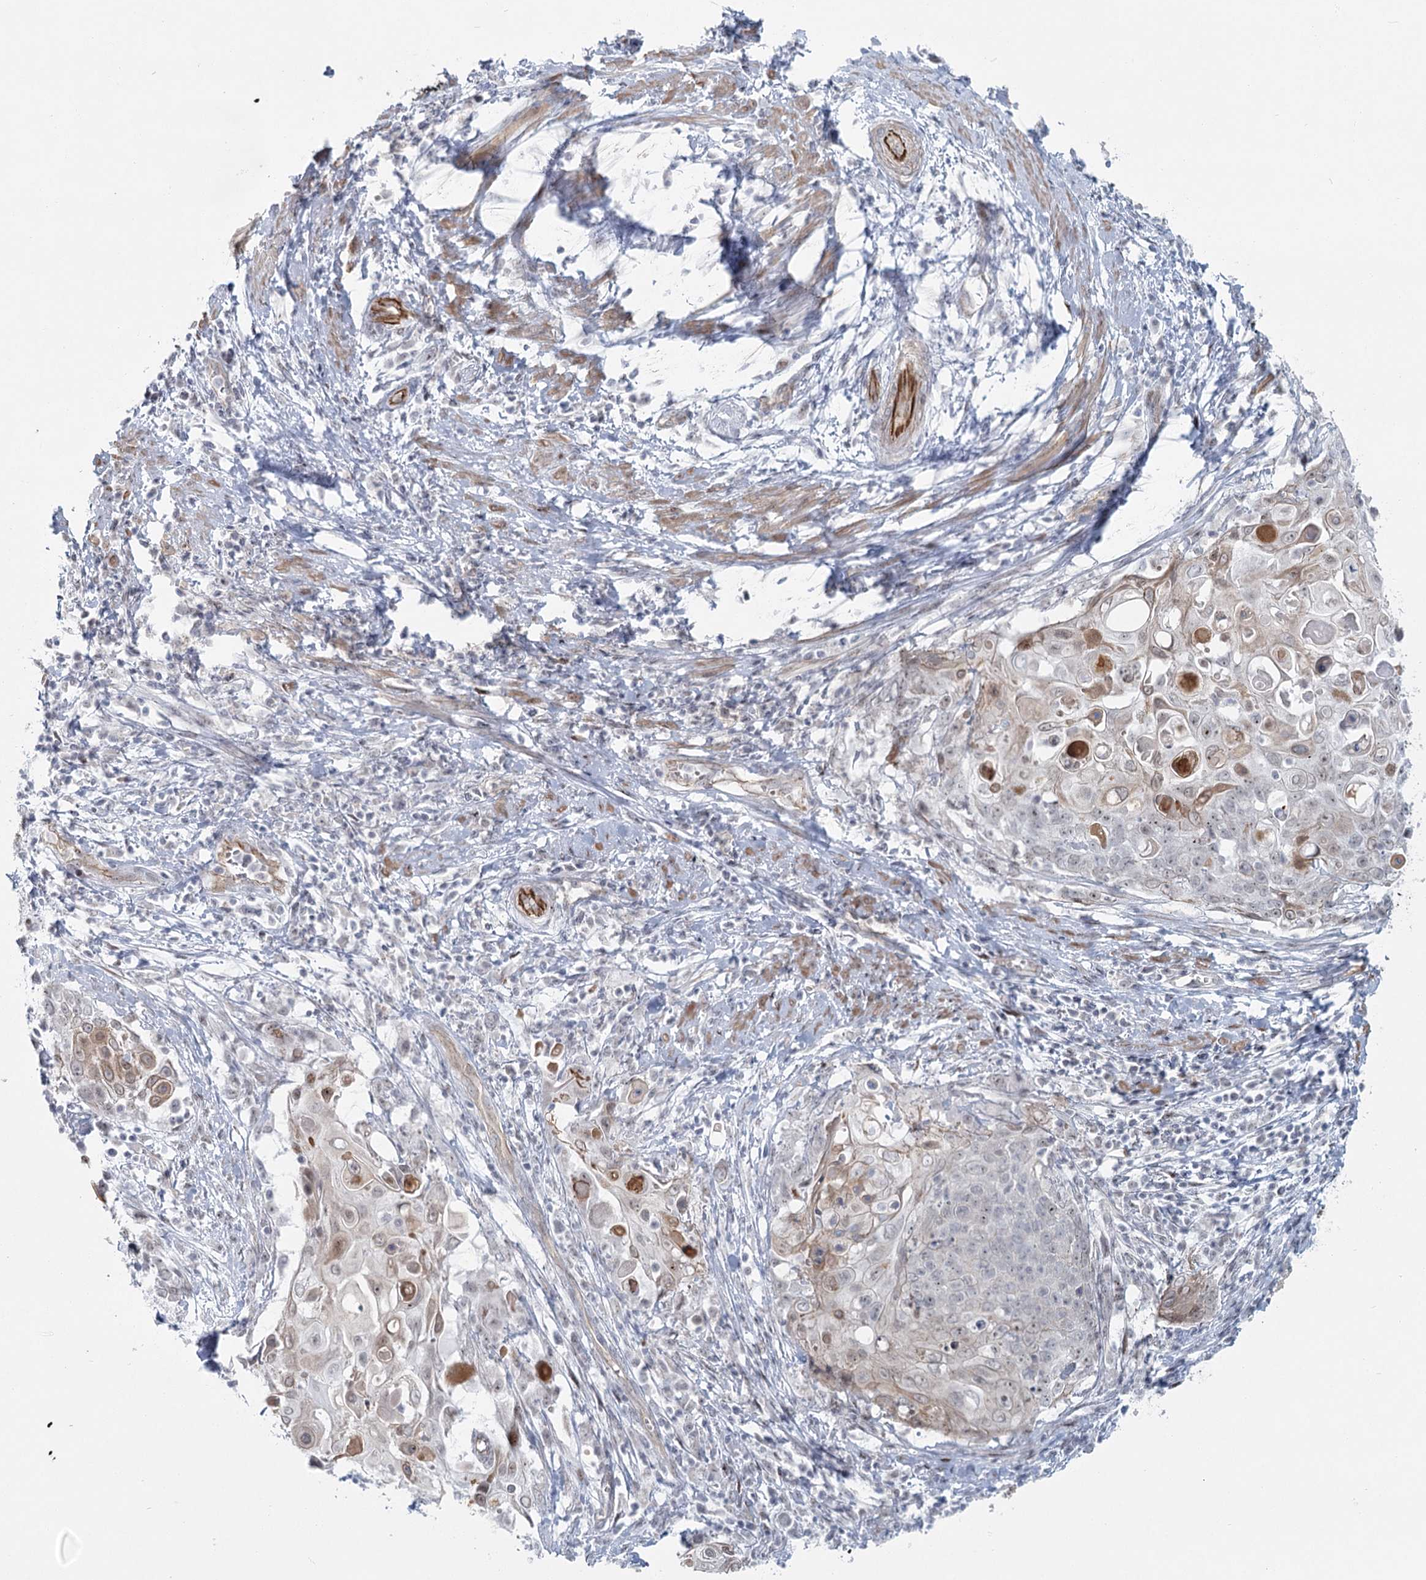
{"staining": {"intensity": "moderate", "quantity": "<25%", "location": "cytoplasmic/membranous,nuclear"}, "tissue": "cervical cancer", "cell_type": "Tumor cells", "image_type": "cancer", "snomed": [{"axis": "morphology", "description": "Squamous cell carcinoma, NOS"}, {"axis": "topography", "description": "Cervix"}], "caption": "A high-resolution histopathology image shows immunohistochemistry staining of cervical cancer (squamous cell carcinoma), which demonstrates moderate cytoplasmic/membranous and nuclear positivity in about <25% of tumor cells.", "gene": "ABHD8", "patient": {"sex": "female", "age": 39}}